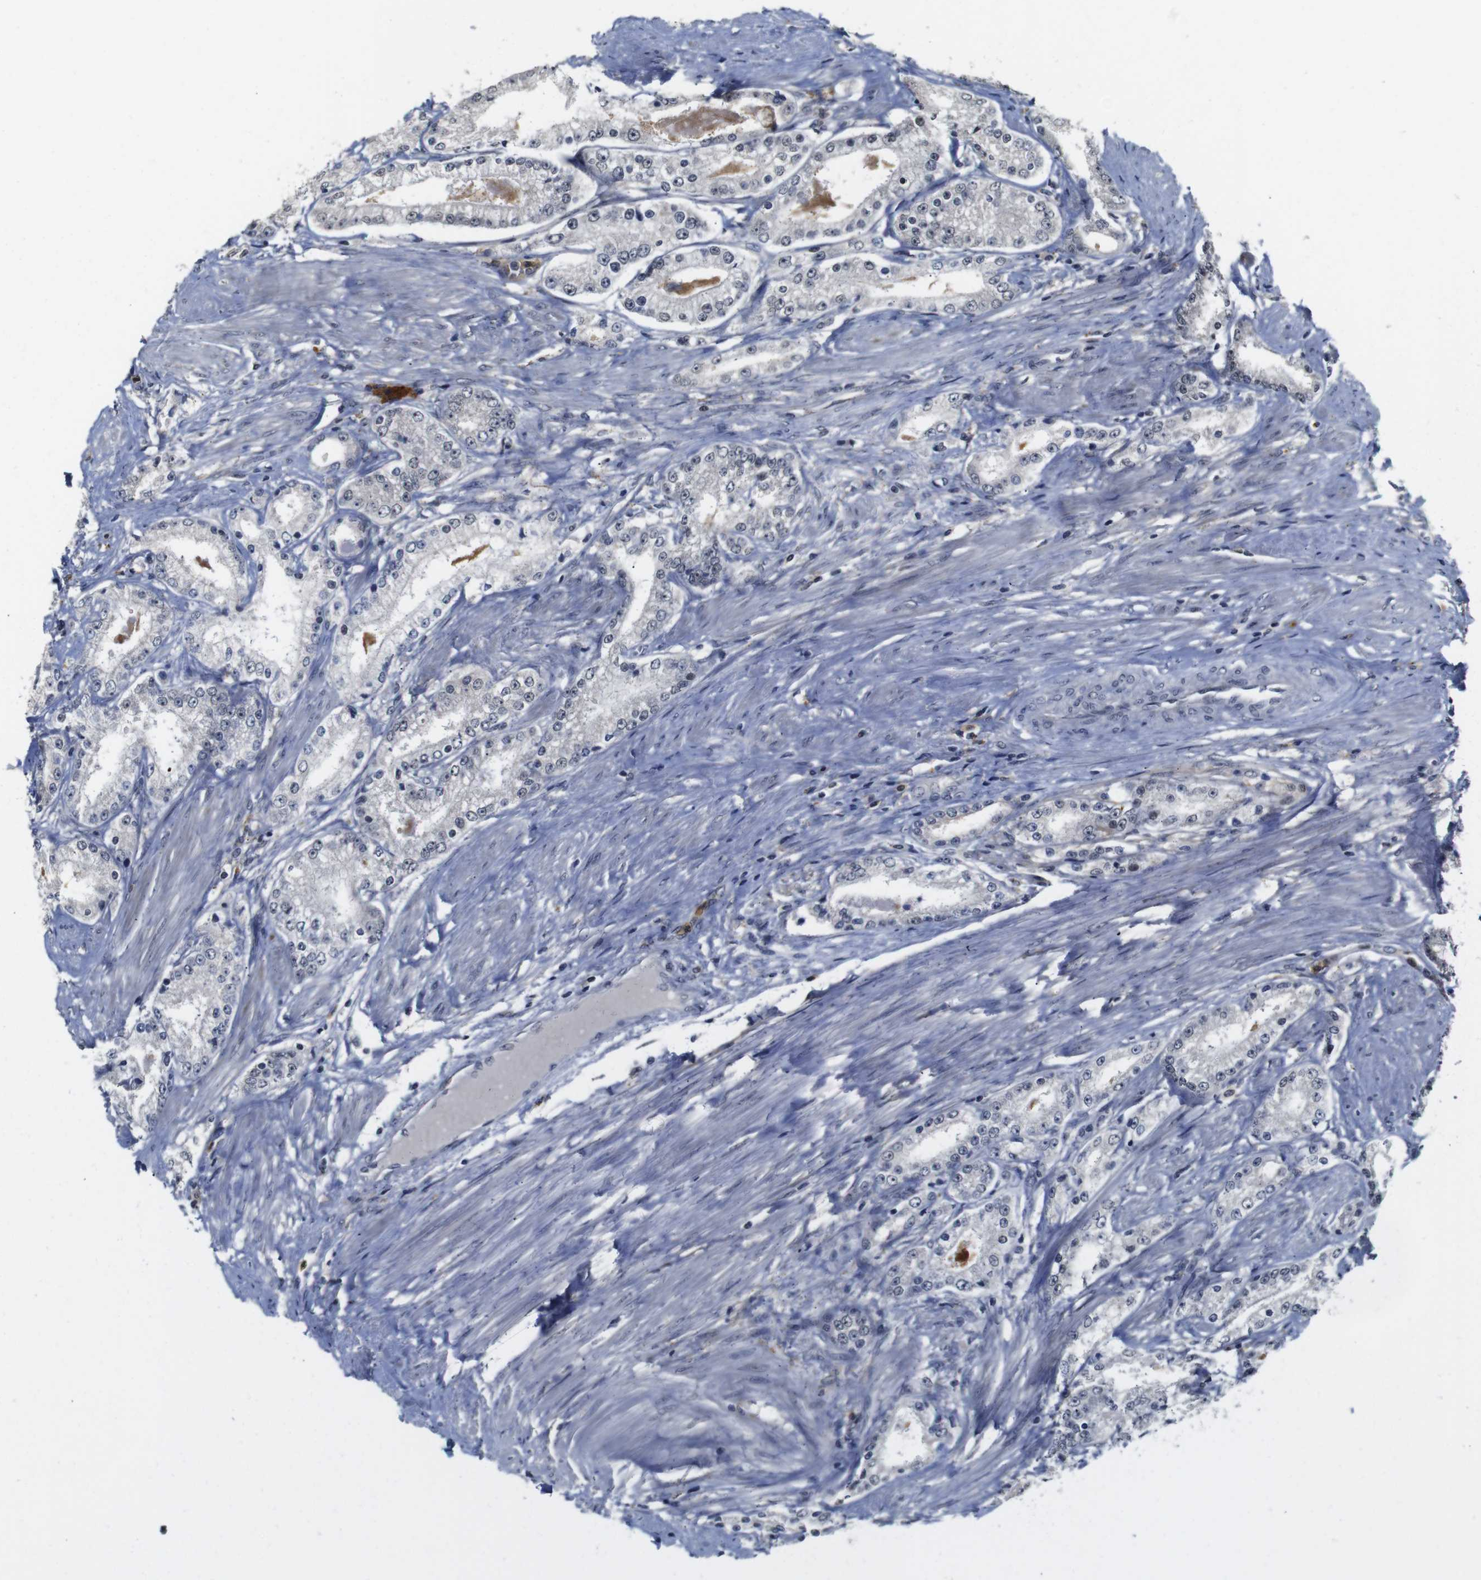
{"staining": {"intensity": "negative", "quantity": "none", "location": "none"}, "tissue": "prostate cancer", "cell_type": "Tumor cells", "image_type": "cancer", "snomed": [{"axis": "morphology", "description": "Adenocarcinoma, Low grade"}, {"axis": "topography", "description": "Prostate"}], "caption": "There is no significant staining in tumor cells of prostate cancer (adenocarcinoma (low-grade)).", "gene": "NTRK3", "patient": {"sex": "male", "age": 63}}